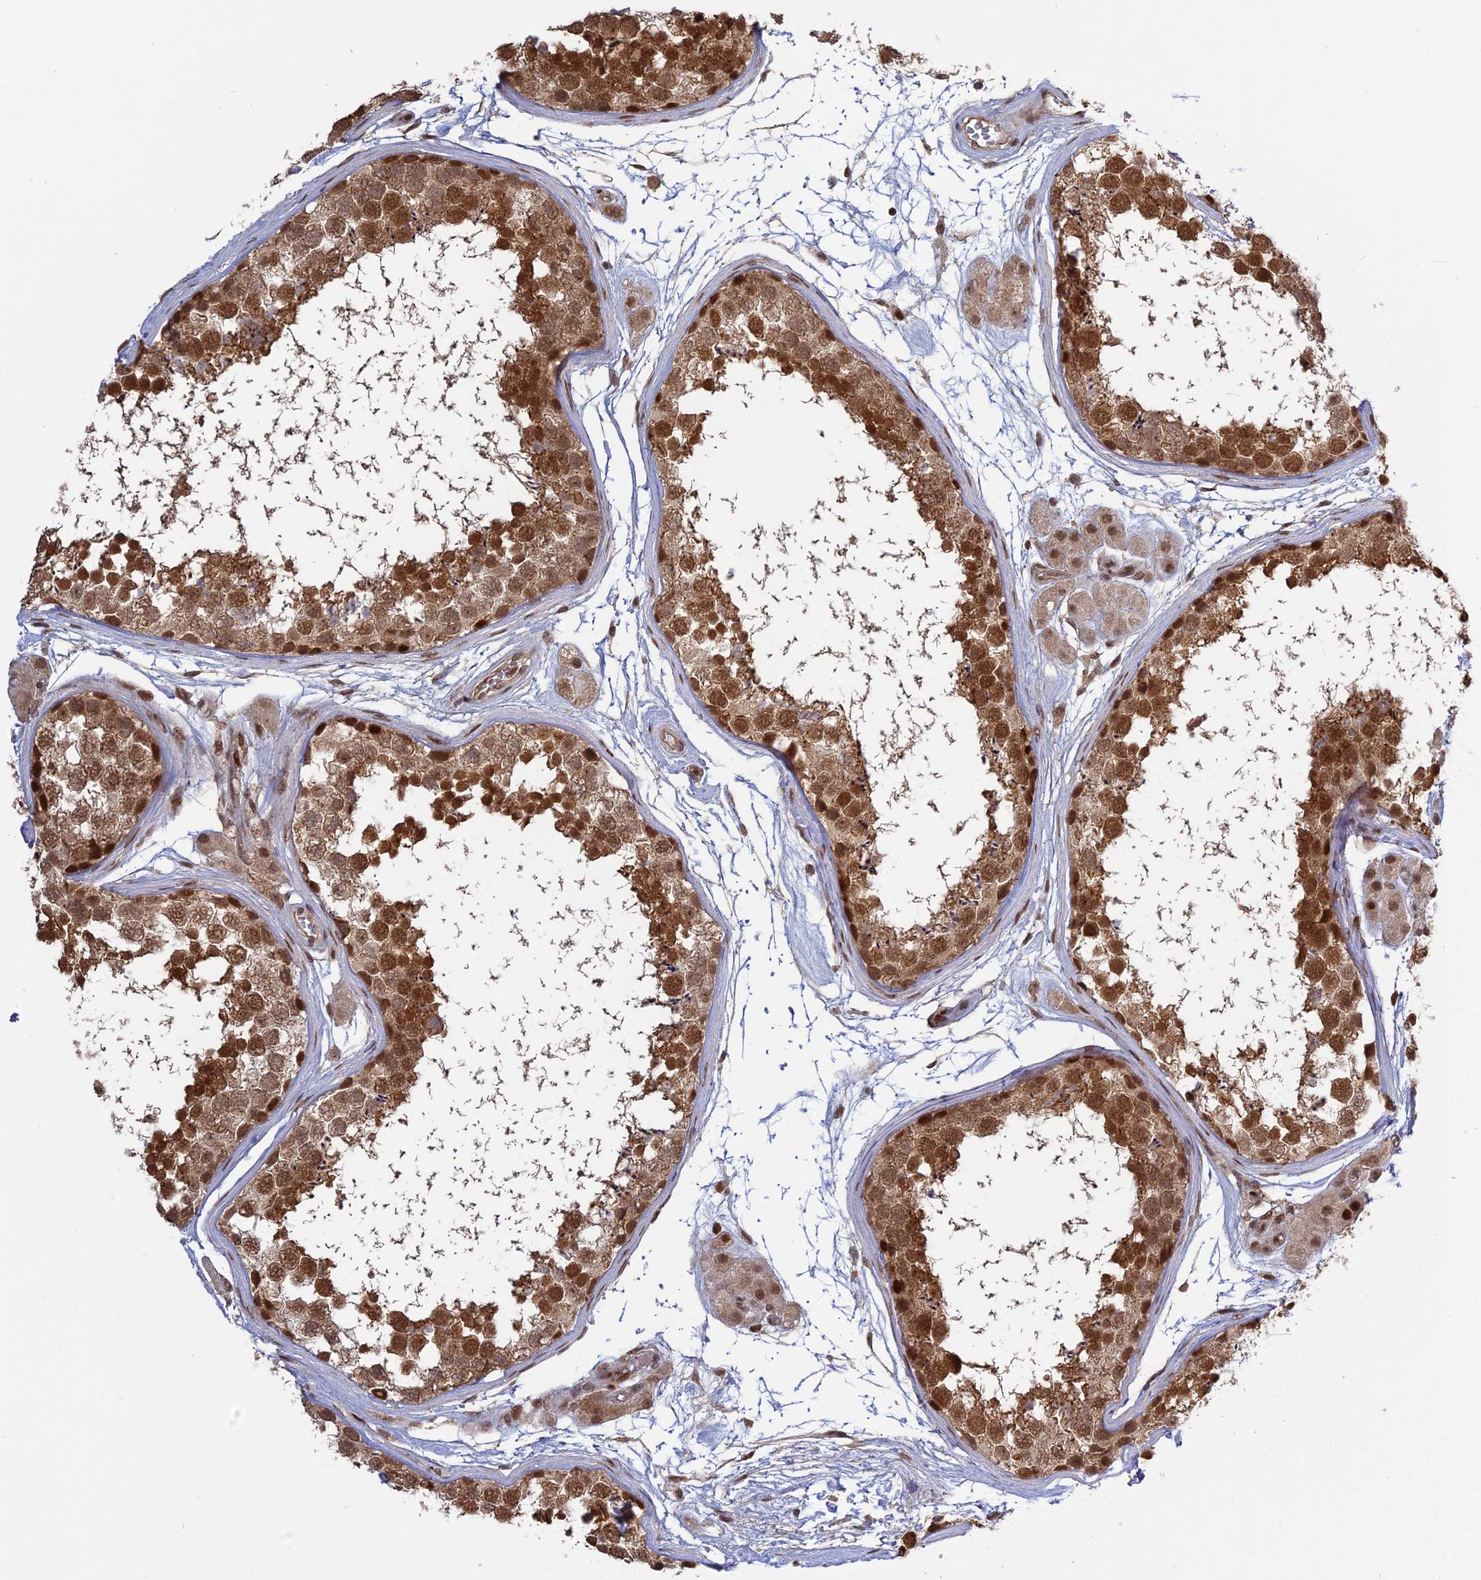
{"staining": {"intensity": "strong", "quantity": ">75%", "location": "cytoplasmic/membranous,nuclear"}, "tissue": "testis", "cell_type": "Cells in seminiferous ducts", "image_type": "normal", "snomed": [{"axis": "morphology", "description": "Normal tissue, NOS"}, {"axis": "topography", "description": "Testis"}], "caption": "Brown immunohistochemical staining in normal testis reveals strong cytoplasmic/membranous,nuclear expression in approximately >75% of cells in seminiferous ducts.", "gene": "PKIG", "patient": {"sex": "male", "age": 56}}